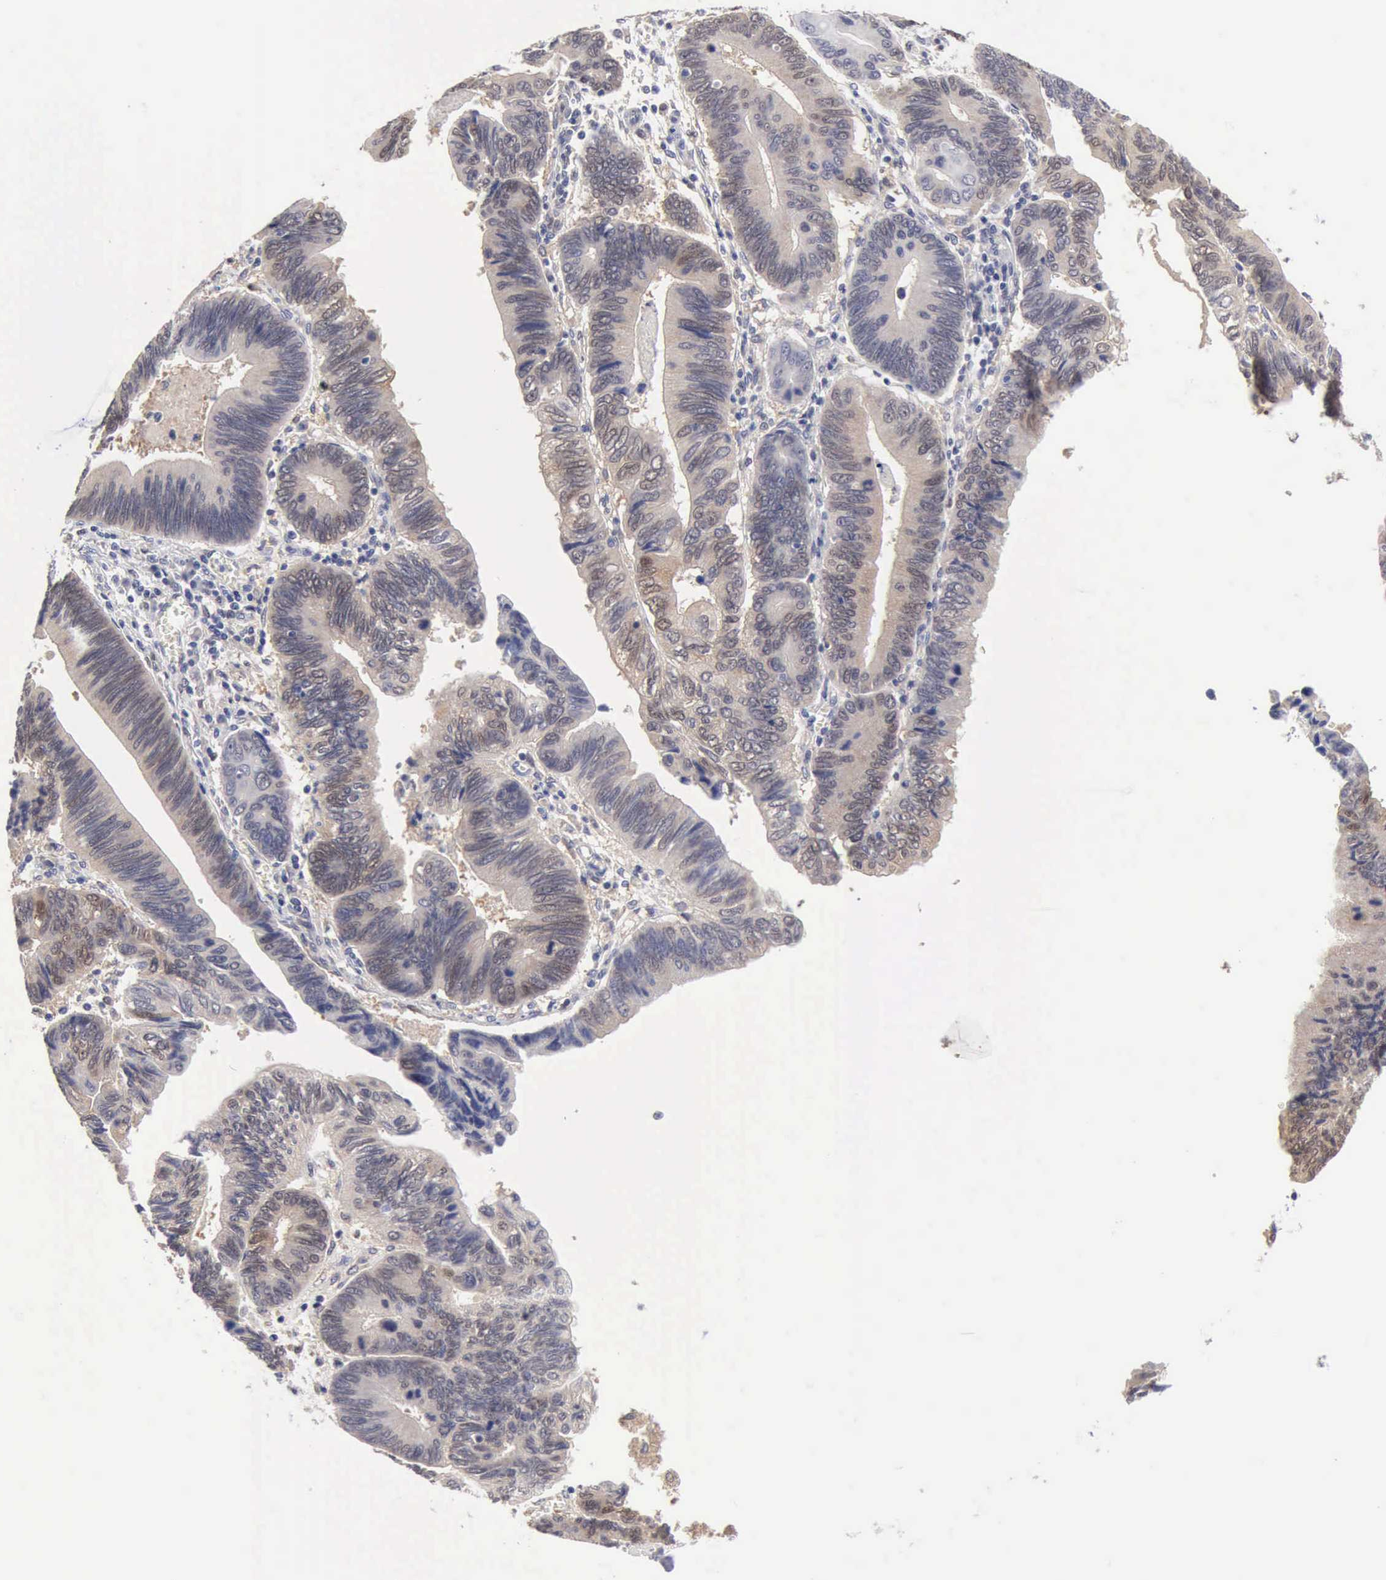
{"staining": {"intensity": "weak", "quantity": ">75%", "location": "cytoplasmic/membranous"}, "tissue": "pancreatic cancer", "cell_type": "Tumor cells", "image_type": "cancer", "snomed": [{"axis": "morphology", "description": "Adenocarcinoma, NOS"}, {"axis": "topography", "description": "Pancreas"}], "caption": "The immunohistochemical stain shows weak cytoplasmic/membranous positivity in tumor cells of adenocarcinoma (pancreatic) tissue. (DAB IHC with brightfield microscopy, high magnification).", "gene": "PTGR2", "patient": {"sex": "male", "age": 62}}